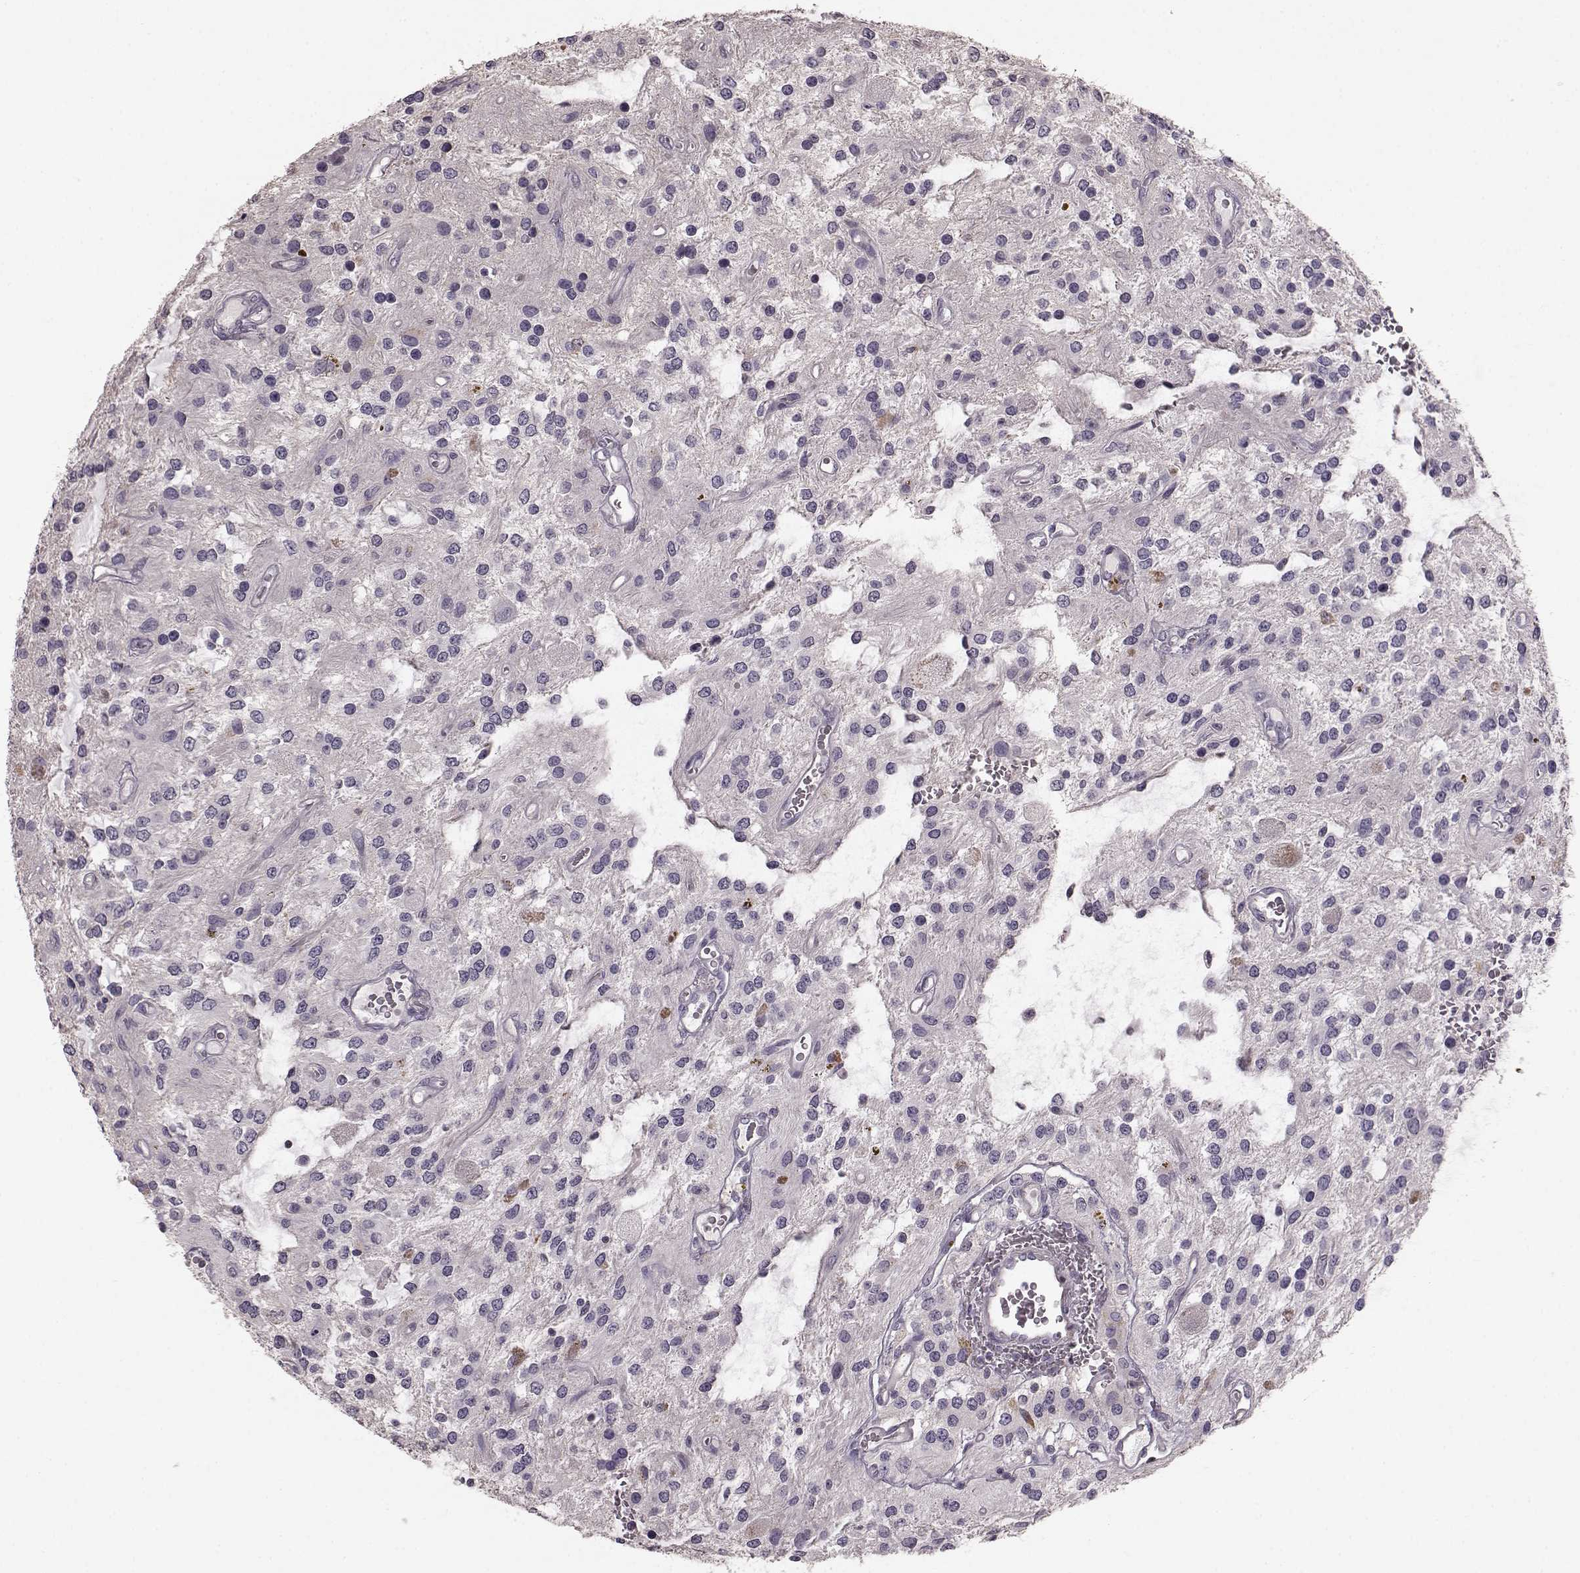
{"staining": {"intensity": "negative", "quantity": "none", "location": "none"}, "tissue": "glioma", "cell_type": "Tumor cells", "image_type": "cancer", "snomed": [{"axis": "morphology", "description": "Glioma, malignant, Low grade"}, {"axis": "topography", "description": "Cerebellum"}], "caption": "This is an IHC micrograph of low-grade glioma (malignant). There is no expression in tumor cells.", "gene": "PDCD1", "patient": {"sex": "female", "age": 14}}